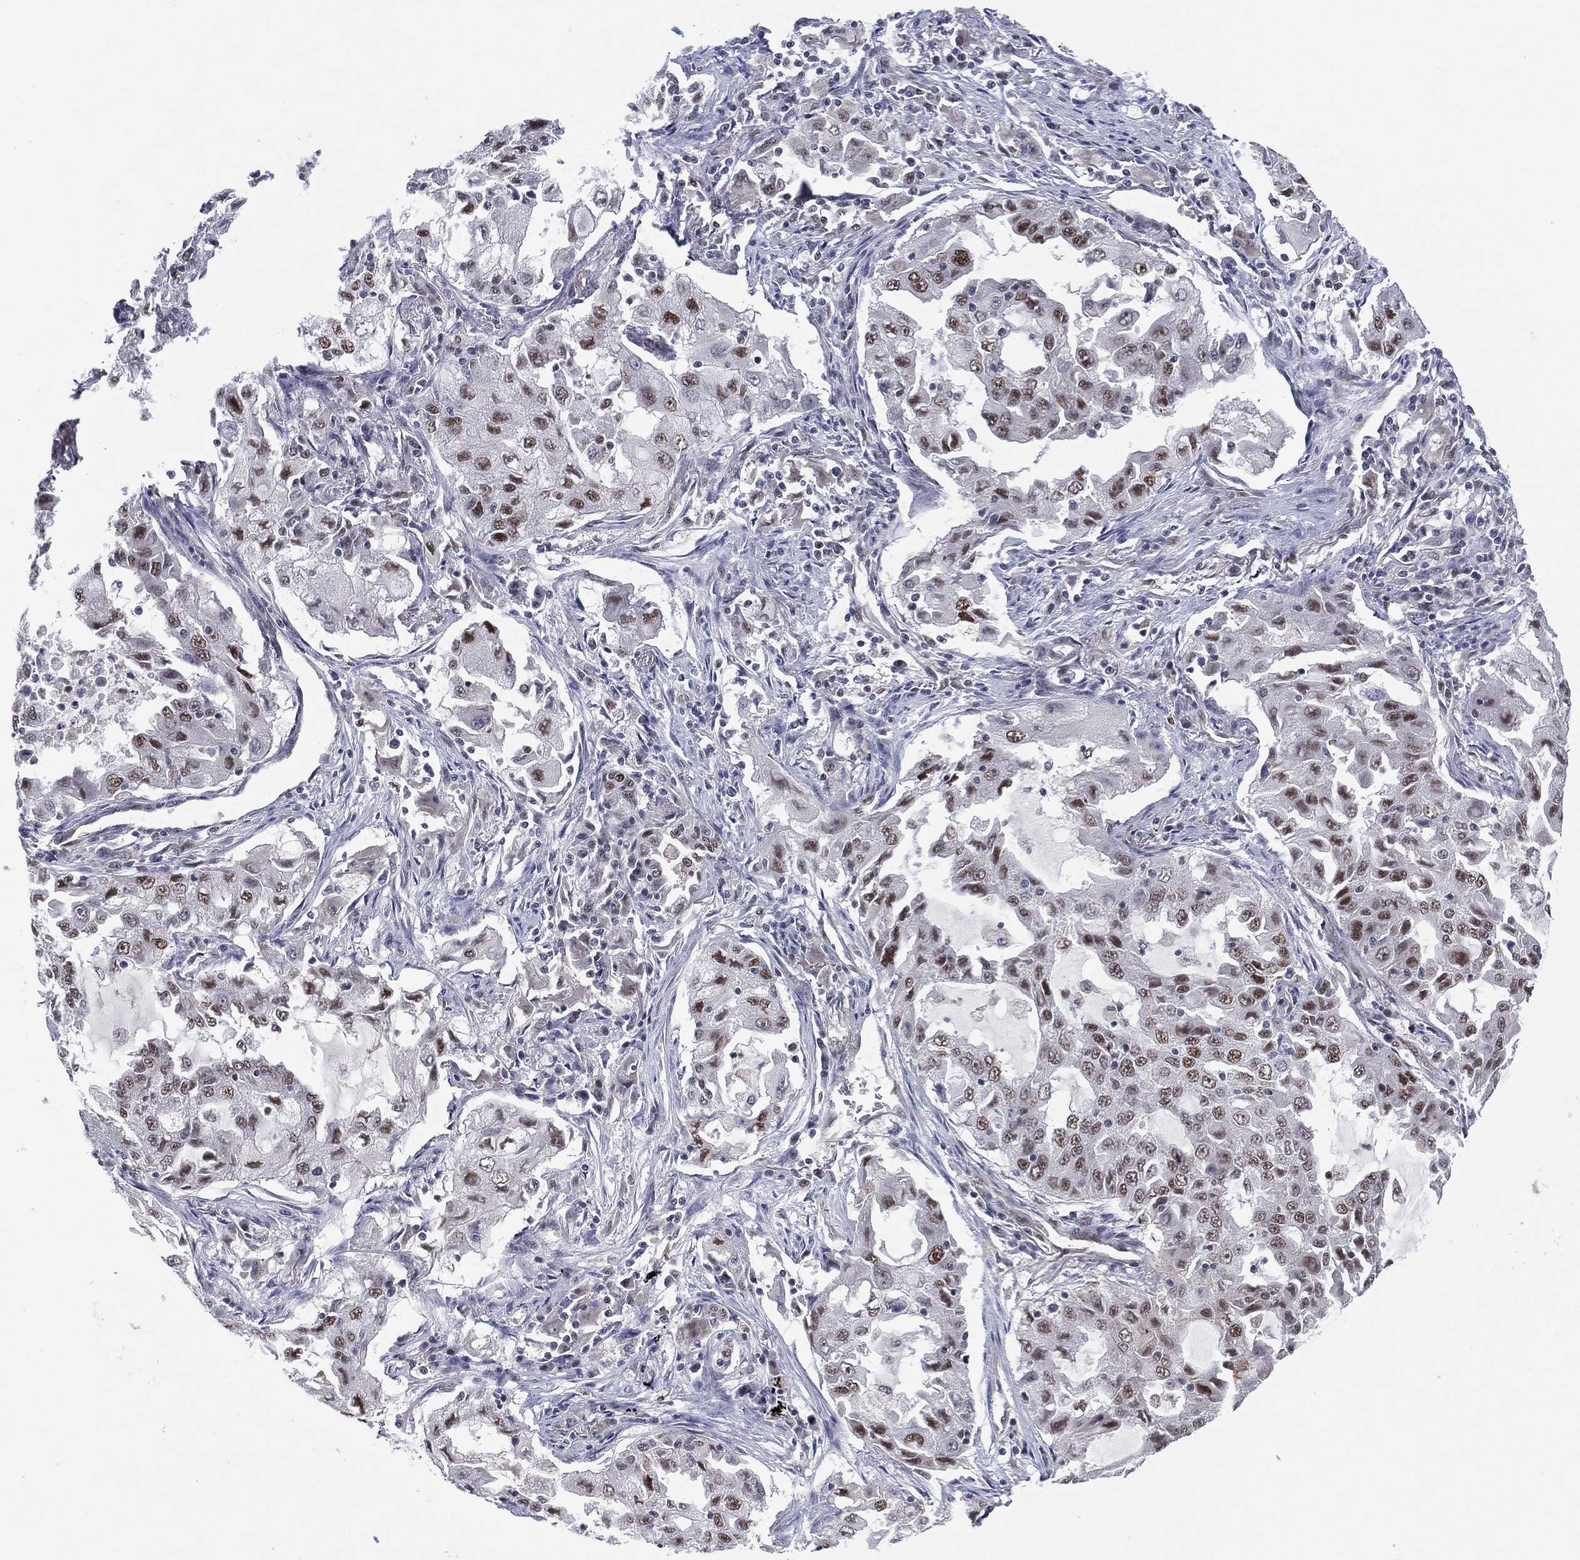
{"staining": {"intensity": "moderate", "quantity": "25%-75%", "location": "nuclear"}, "tissue": "lung cancer", "cell_type": "Tumor cells", "image_type": "cancer", "snomed": [{"axis": "morphology", "description": "Adenocarcinoma, NOS"}, {"axis": "topography", "description": "Lung"}], "caption": "Immunohistochemical staining of lung cancer (adenocarcinoma) demonstrates medium levels of moderate nuclear protein expression in approximately 25%-75% of tumor cells.", "gene": "GSE1", "patient": {"sex": "female", "age": 61}}